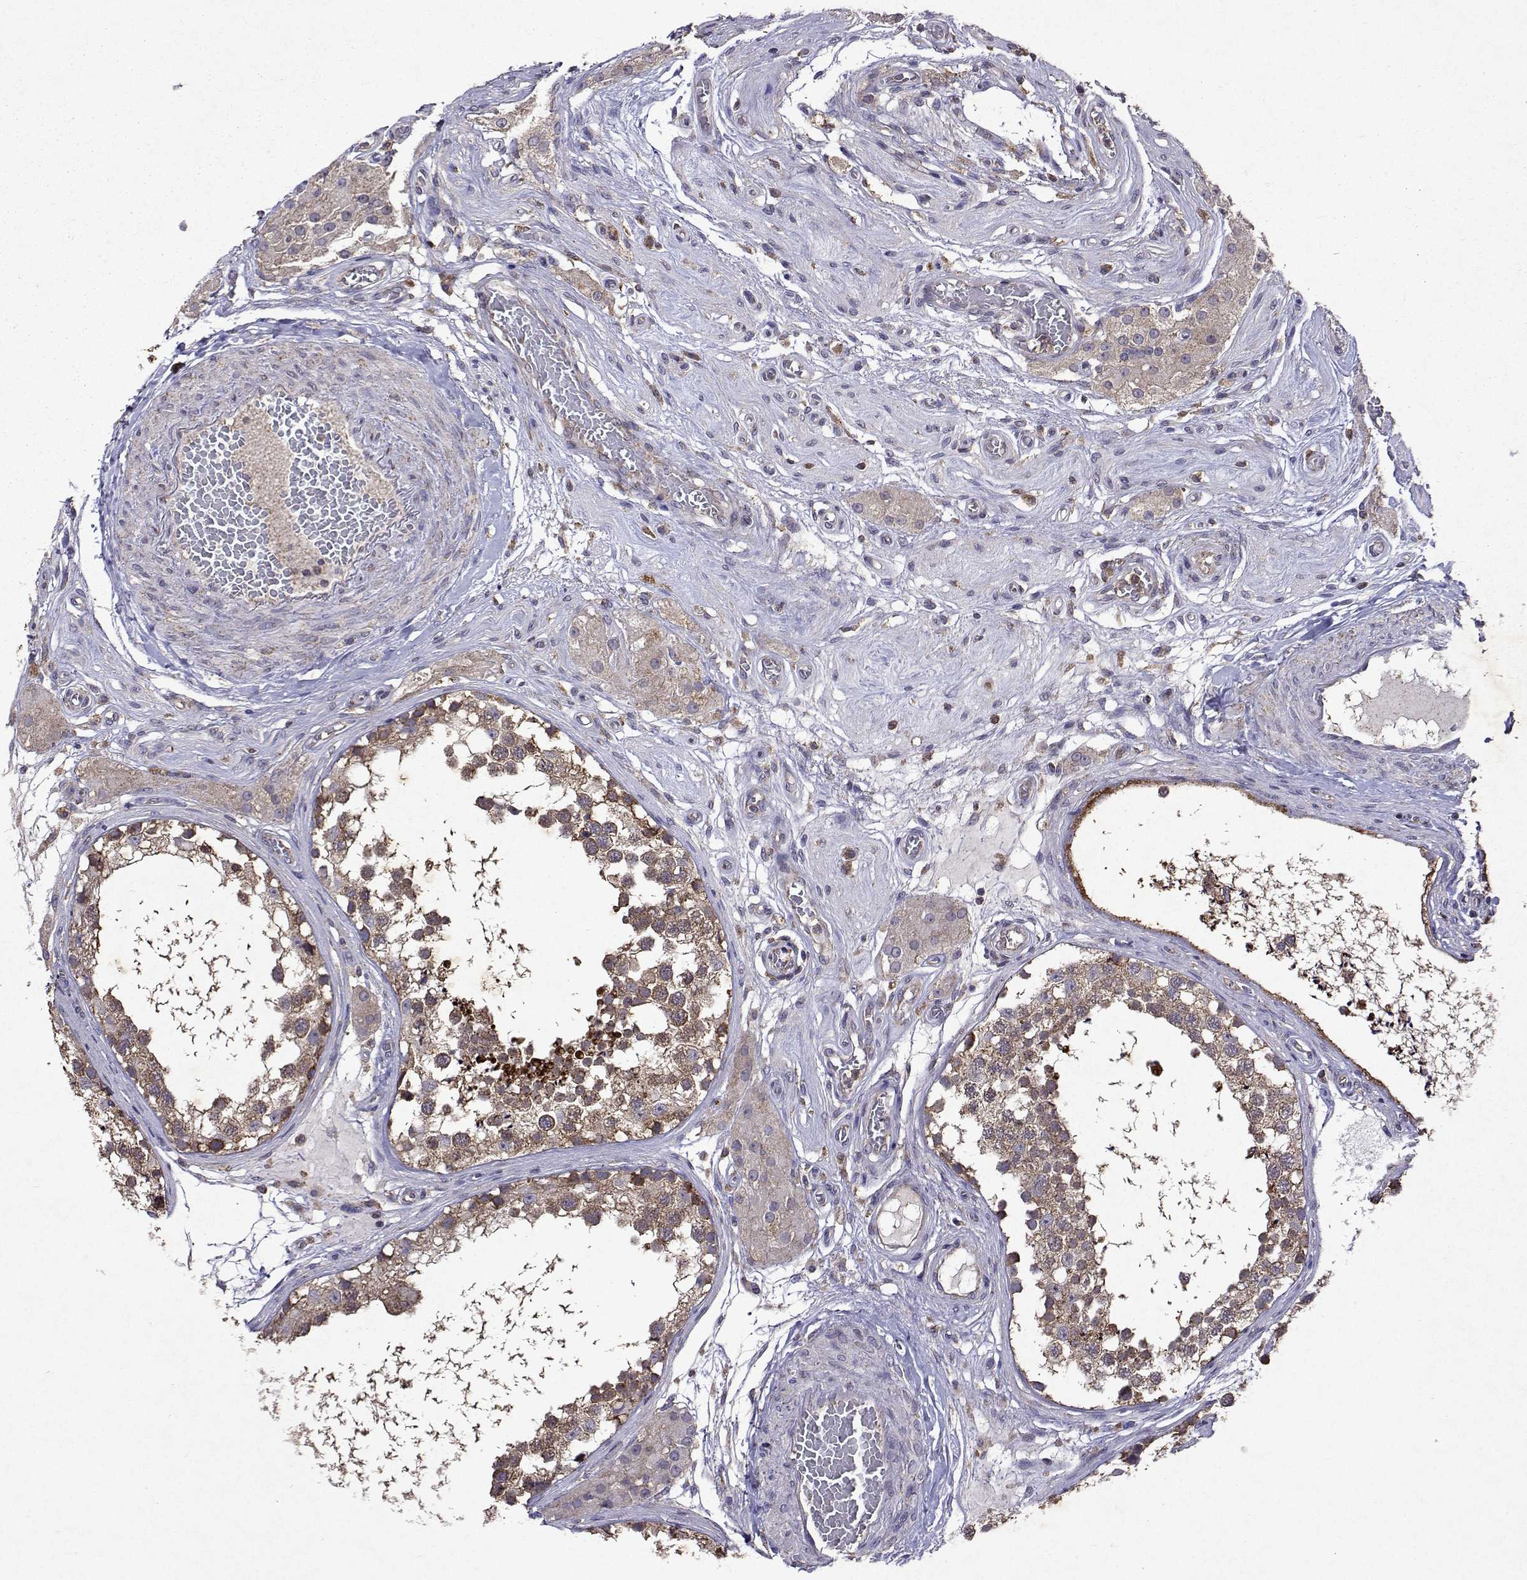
{"staining": {"intensity": "moderate", "quantity": ">75%", "location": "cytoplasmic/membranous"}, "tissue": "testis", "cell_type": "Cells in seminiferous ducts", "image_type": "normal", "snomed": [{"axis": "morphology", "description": "Normal tissue, NOS"}, {"axis": "morphology", "description": "Seminoma, NOS"}, {"axis": "topography", "description": "Testis"}], "caption": "Immunohistochemistry photomicrograph of unremarkable human testis stained for a protein (brown), which displays medium levels of moderate cytoplasmic/membranous expression in about >75% of cells in seminiferous ducts.", "gene": "TARBP2", "patient": {"sex": "male", "age": 65}}